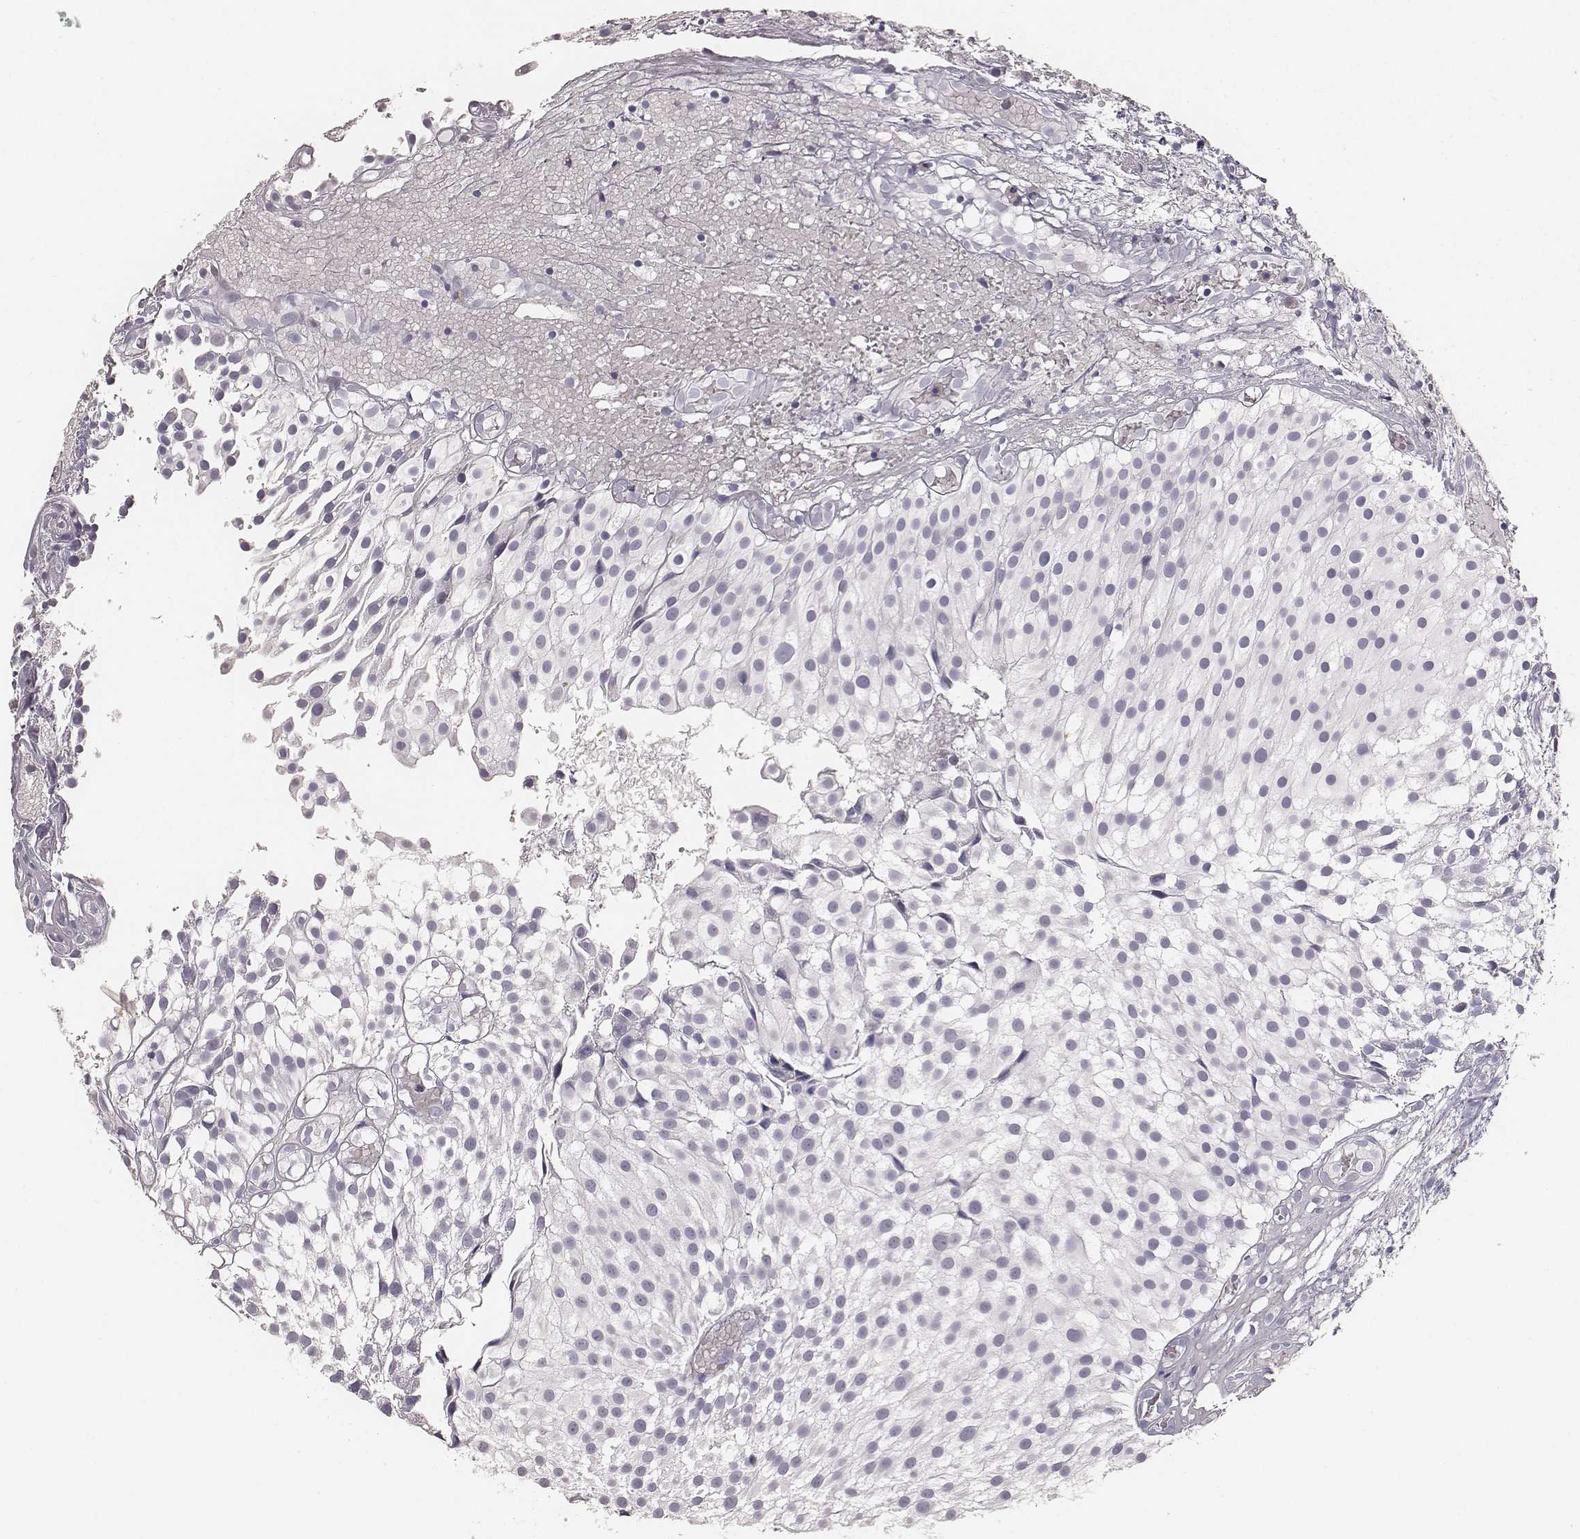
{"staining": {"intensity": "negative", "quantity": "none", "location": "none"}, "tissue": "urothelial cancer", "cell_type": "Tumor cells", "image_type": "cancer", "snomed": [{"axis": "morphology", "description": "Urothelial carcinoma, Low grade"}, {"axis": "topography", "description": "Urinary bladder"}], "caption": "This image is of urothelial cancer stained with IHC to label a protein in brown with the nuclei are counter-stained blue. There is no positivity in tumor cells. The staining was performed using DAB to visualize the protein expression in brown, while the nuclei were stained in blue with hematoxylin (Magnification: 20x).", "gene": "MYH6", "patient": {"sex": "male", "age": 79}}